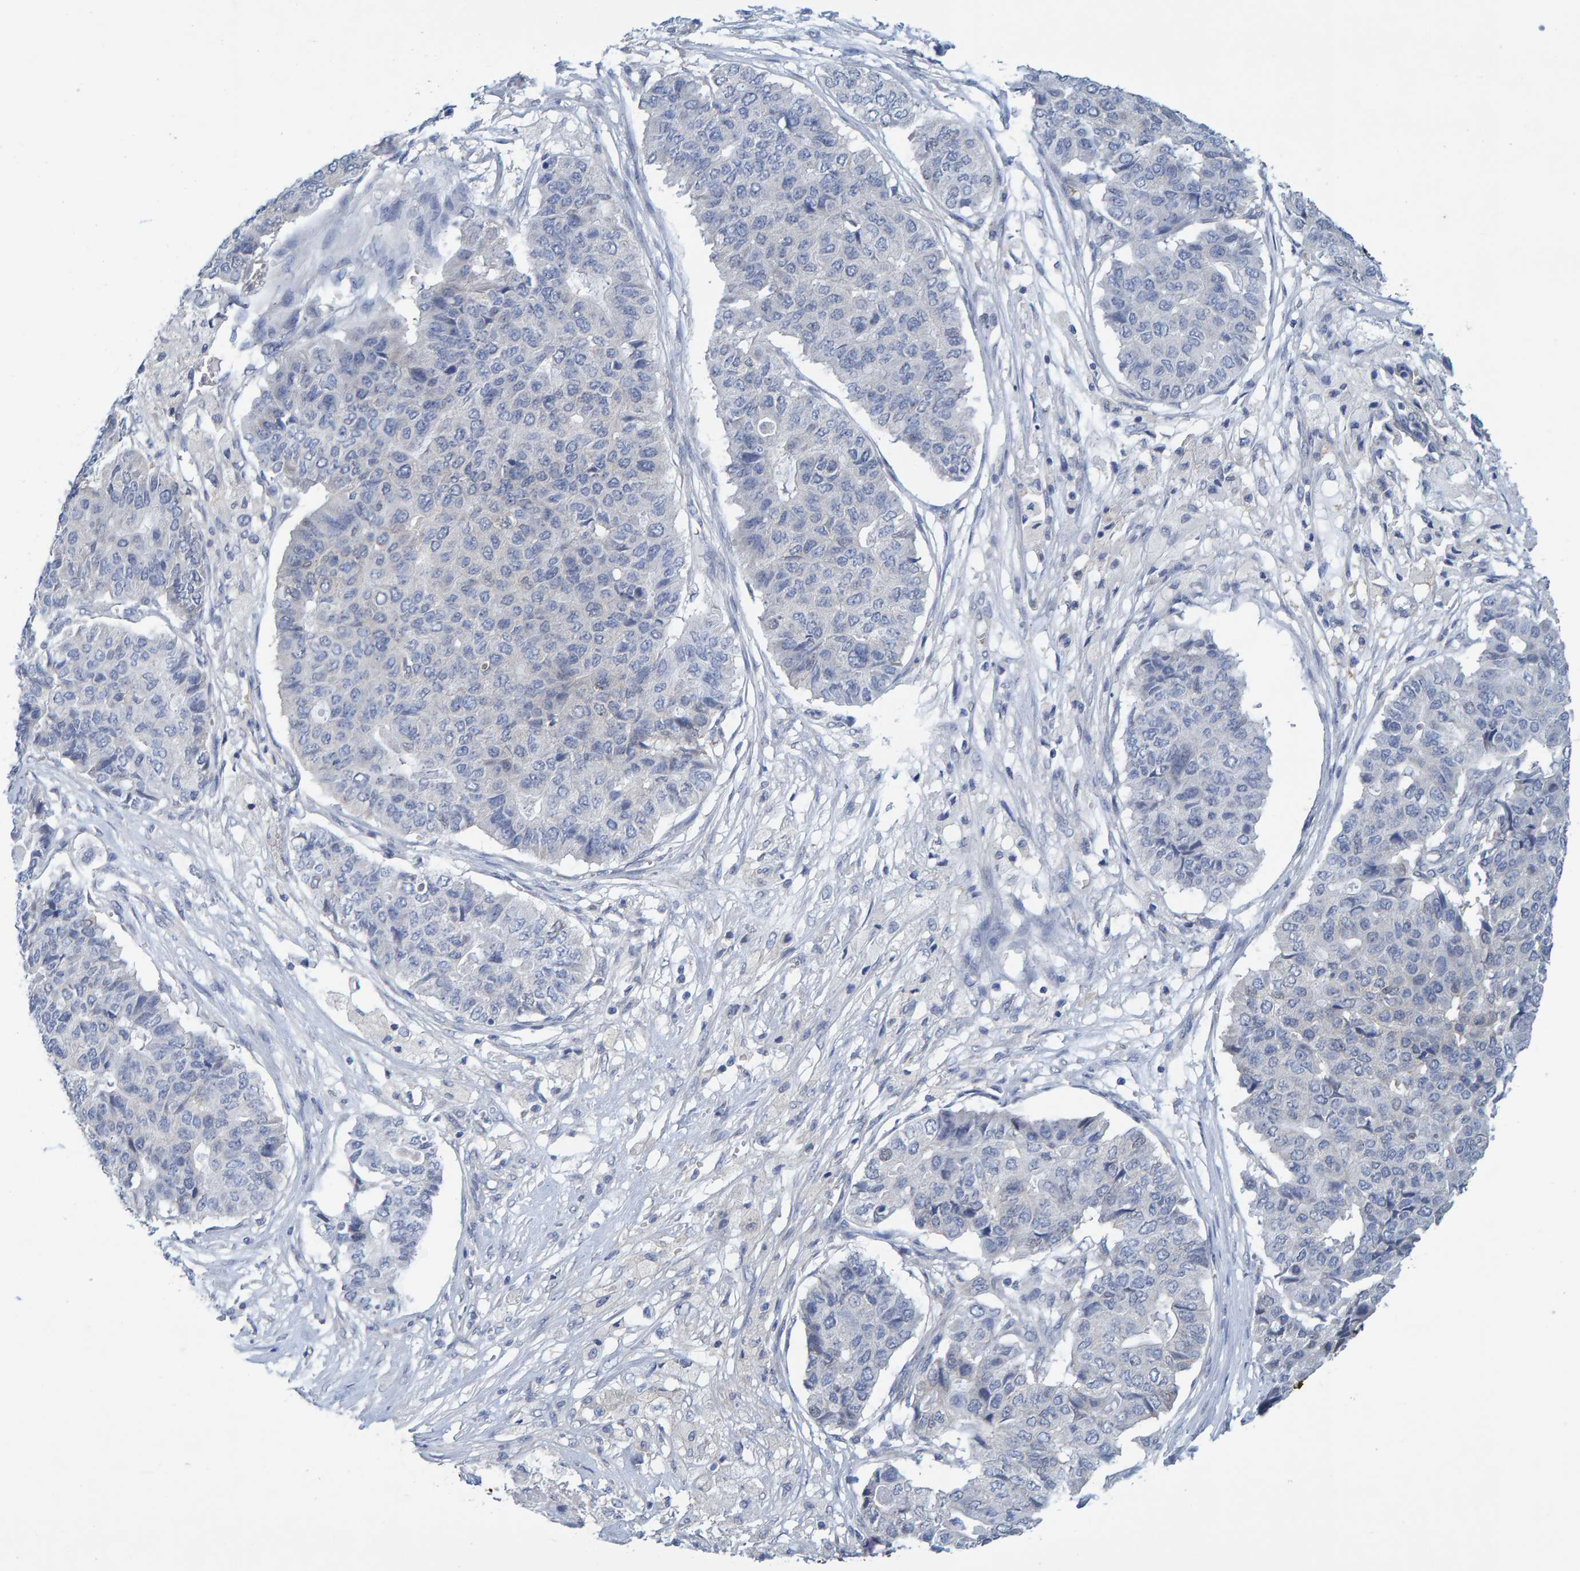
{"staining": {"intensity": "negative", "quantity": "none", "location": "none"}, "tissue": "pancreatic cancer", "cell_type": "Tumor cells", "image_type": "cancer", "snomed": [{"axis": "morphology", "description": "Adenocarcinoma, NOS"}, {"axis": "topography", "description": "Pancreas"}], "caption": "Immunohistochemistry (IHC) photomicrograph of adenocarcinoma (pancreatic) stained for a protein (brown), which displays no expression in tumor cells.", "gene": "ALAD", "patient": {"sex": "male", "age": 50}}